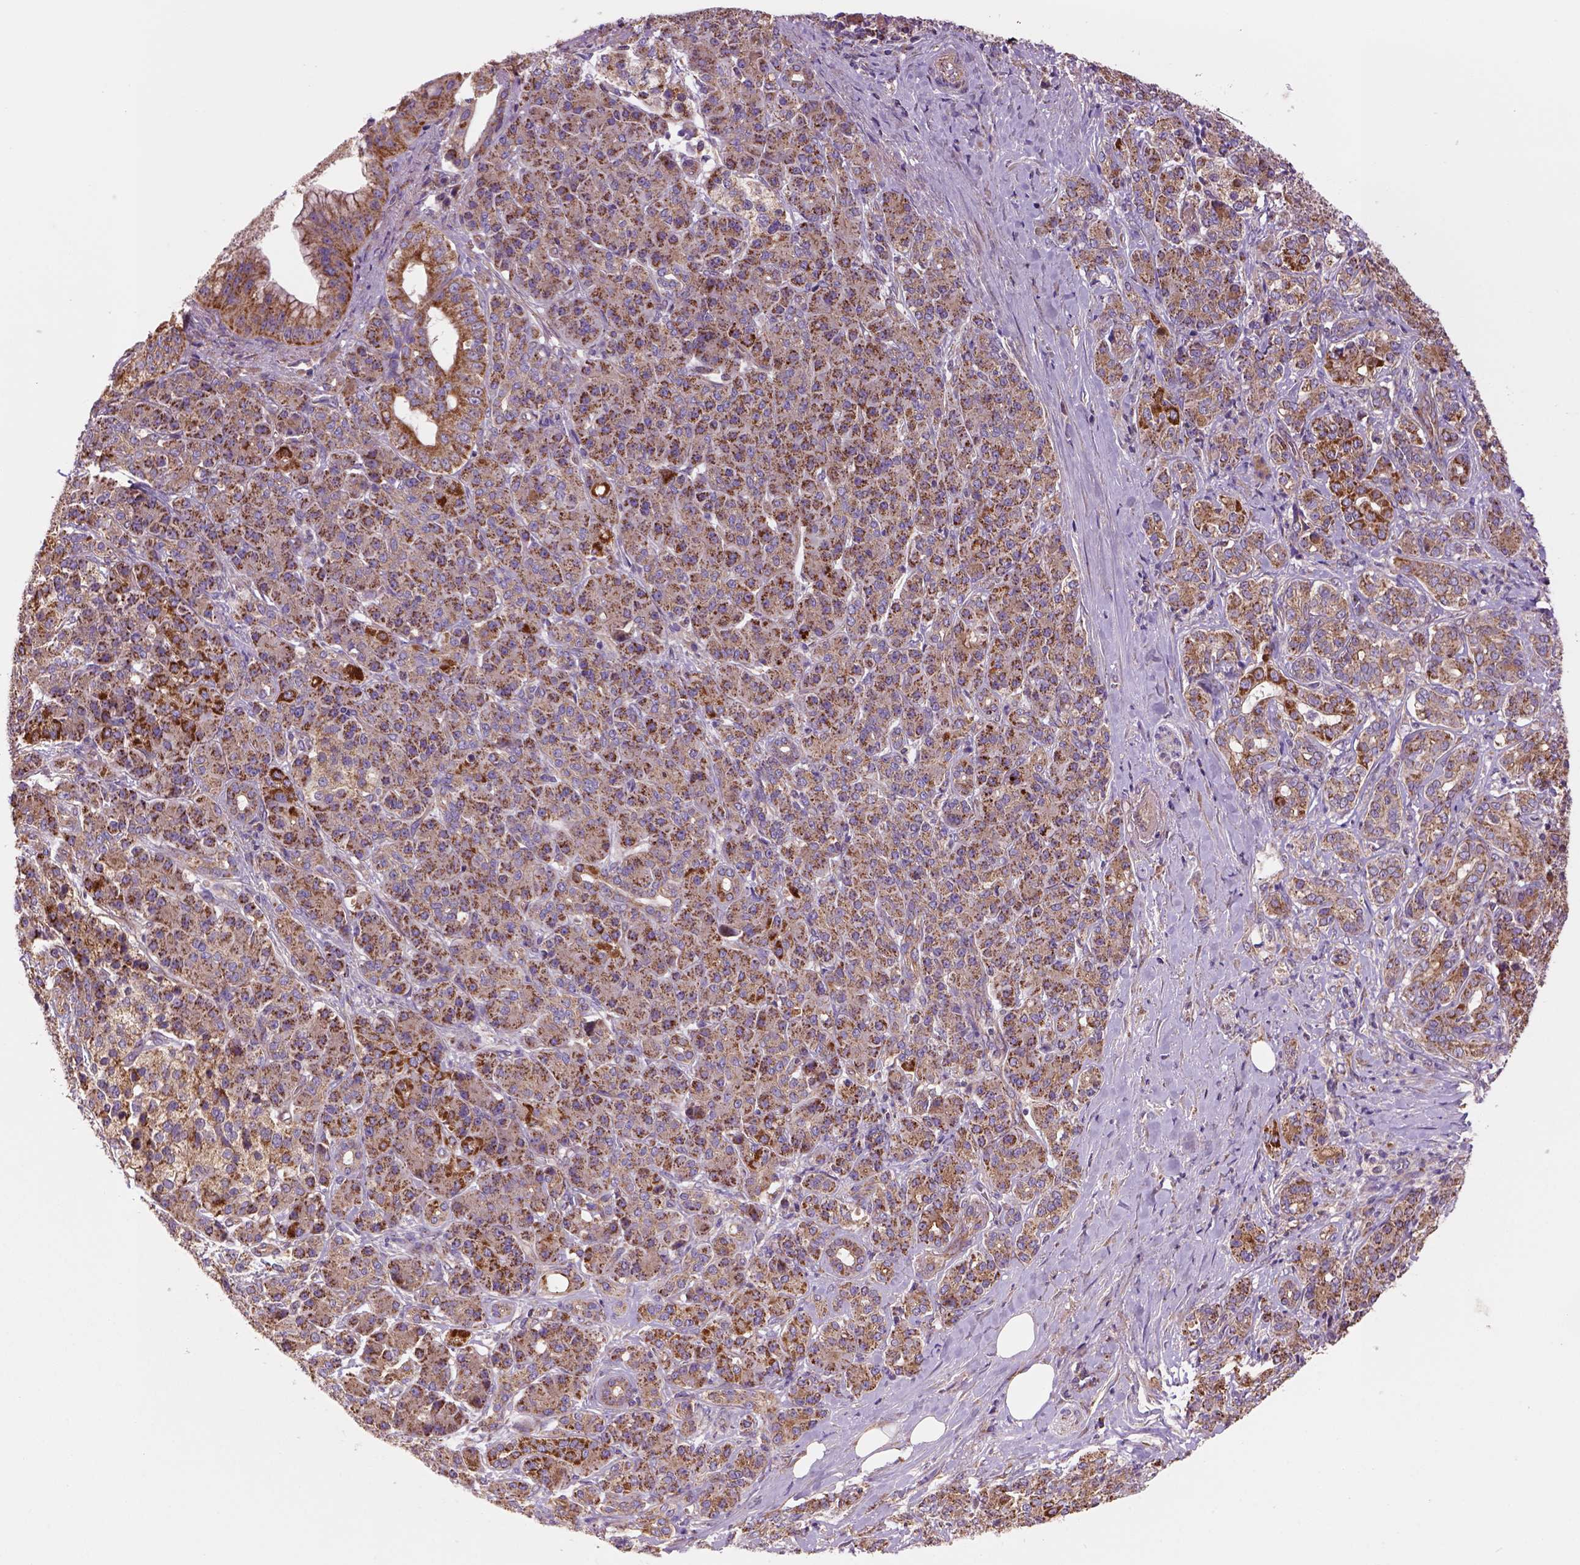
{"staining": {"intensity": "strong", "quantity": "<25%", "location": "cytoplasmic/membranous"}, "tissue": "pancreatic cancer", "cell_type": "Tumor cells", "image_type": "cancer", "snomed": [{"axis": "morphology", "description": "Normal tissue, NOS"}, {"axis": "morphology", "description": "Inflammation, NOS"}, {"axis": "morphology", "description": "Adenocarcinoma, NOS"}, {"axis": "topography", "description": "Pancreas"}], "caption": "Strong cytoplasmic/membranous positivity for a protein is identified in about <25% of tumor cells of pancreatic cancer (adenocarcinoma) using IHC.", "gene": "WARS2", "patient": {"sex": "male", "age": 57}}